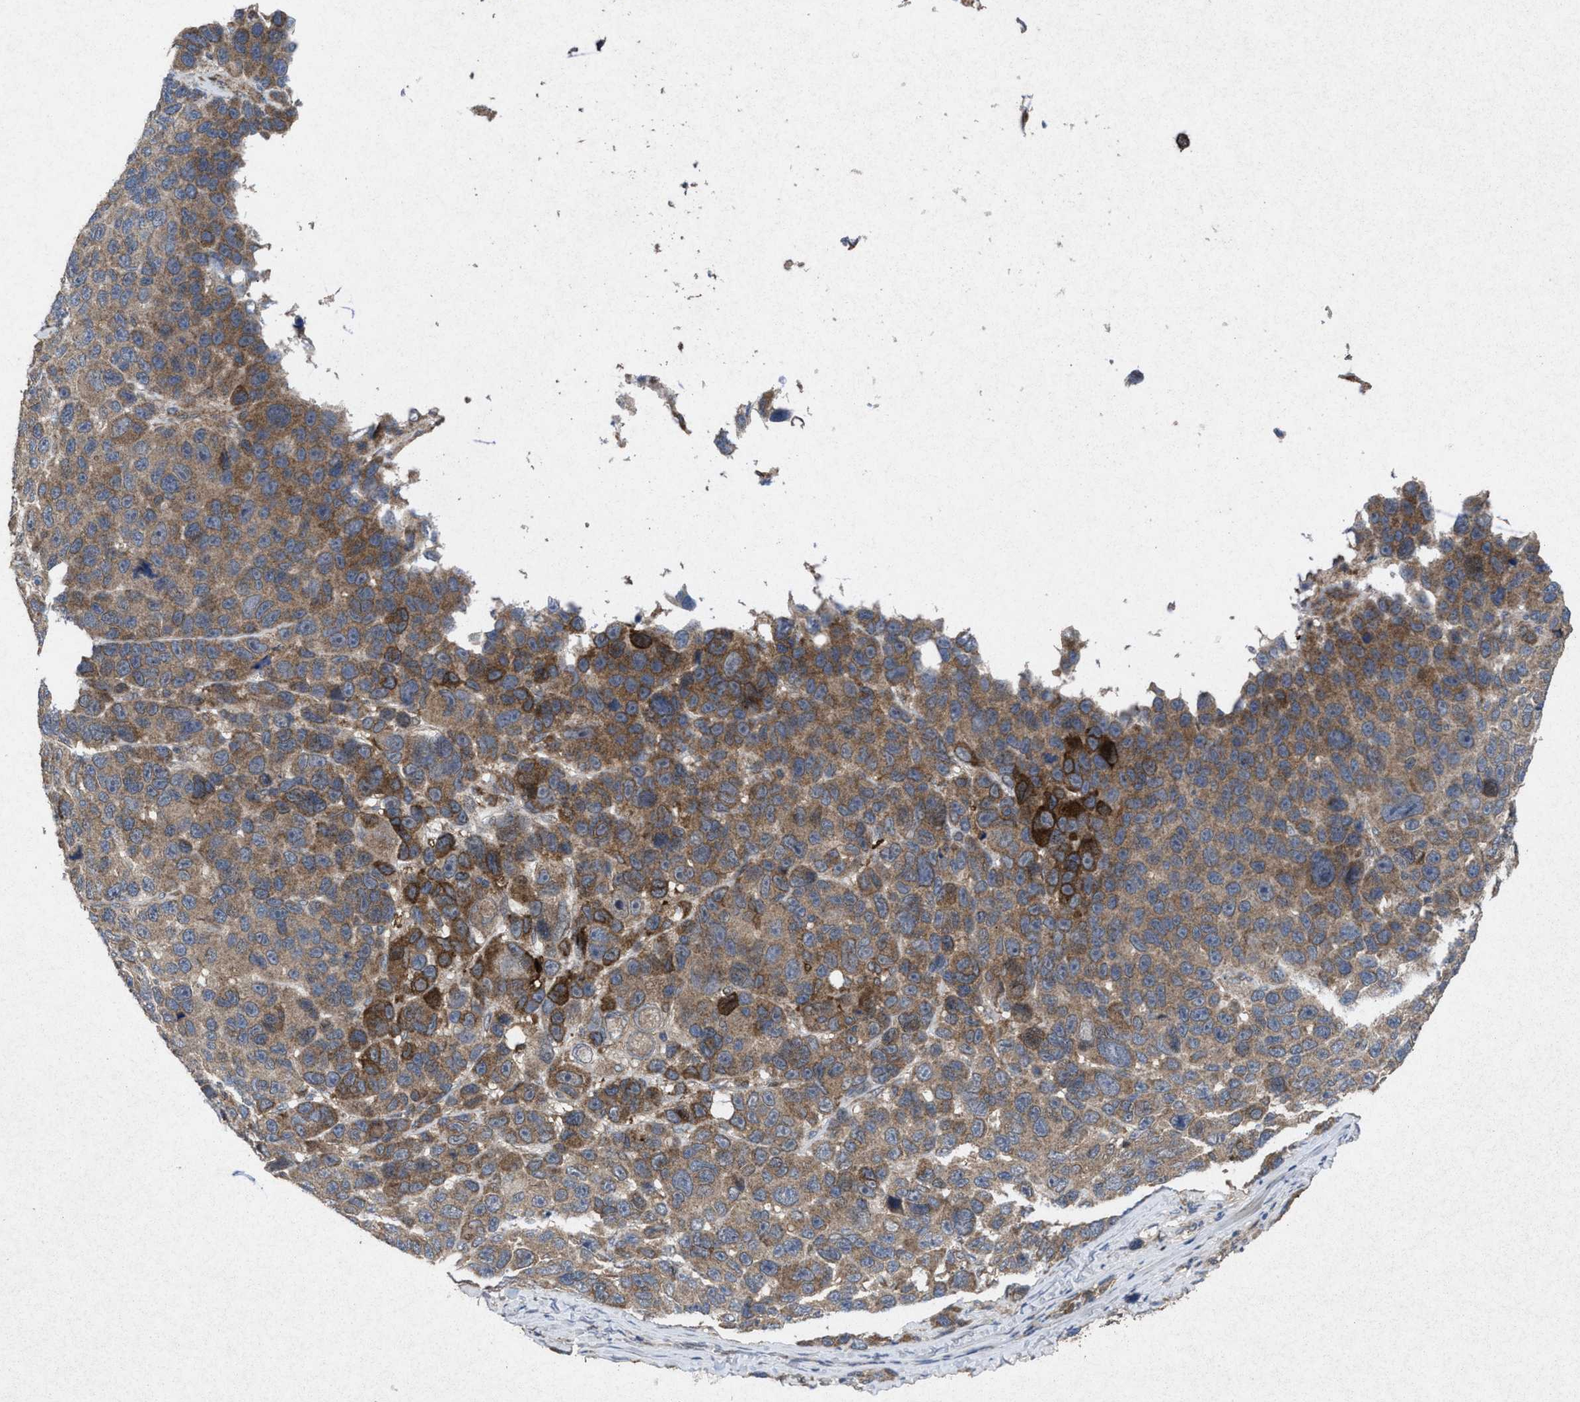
{"staining": {"intensity": "moderate", "quantity": ">75%", "location": "cytoplasmic/membranous"}, "tissue": "melanoma", "cell_type": "Tumor cells", "image_type": "cancer", "snomed": [{"axis": "morphology", "description": "Malignant melanoma, NOS"}, {"axis": "topography", "description": "Skin"}], "caption": "The histopathology image shows immunohistochemical staining of malignant melanoma. There is moderate cytoplasmic/membranous positivity is identified in about >75% of tumor cells. (DAB (3,3'-diaminobenzidine) IHC, brown staining for protein, blue staining for nuclei).", "gene": "MSI2", "patient": {"sex": "male", "age": 53}}